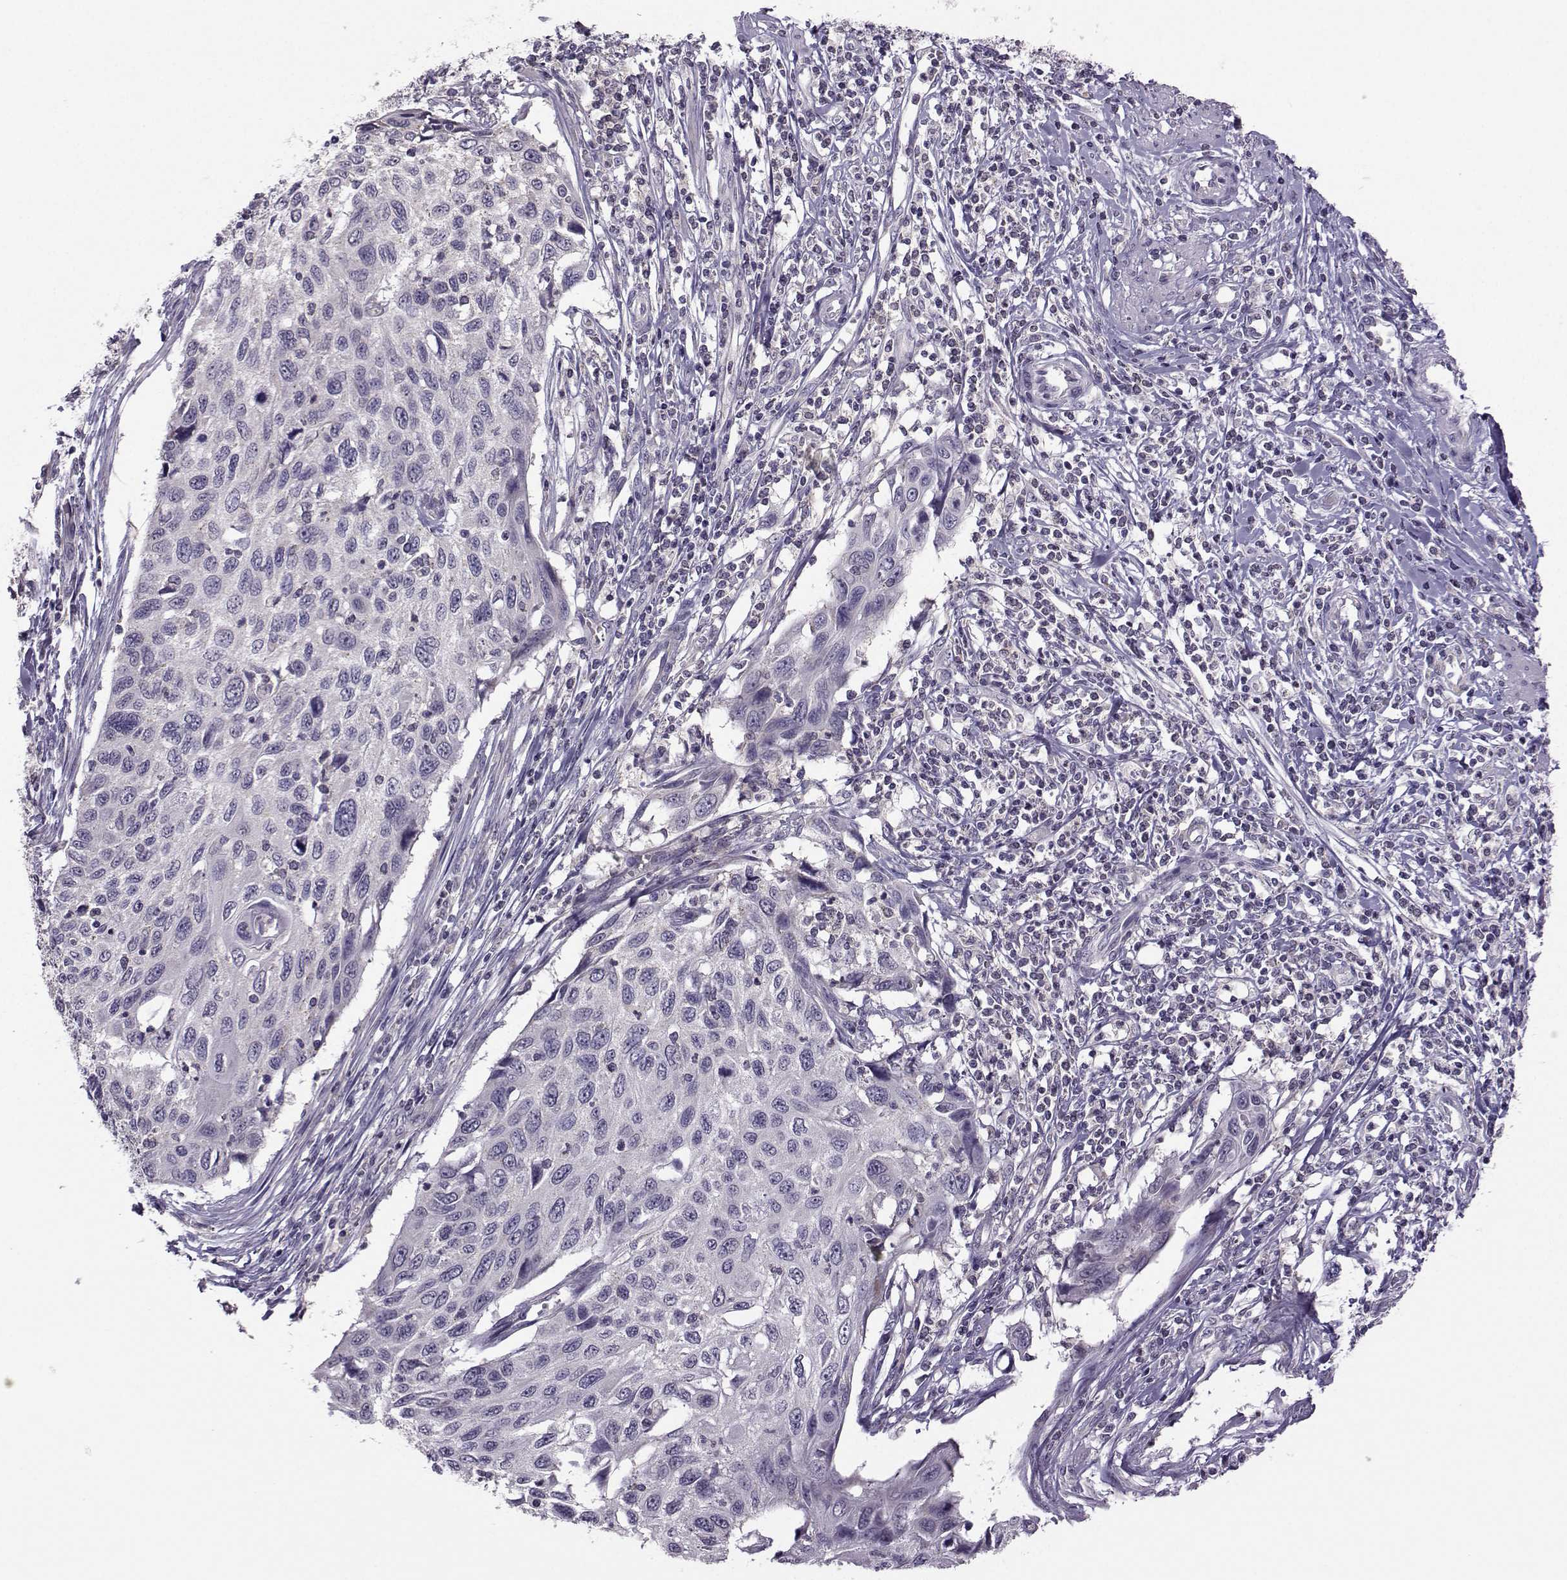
{"staining": {"intensity": "negative", "quantity": "none", "location": "none"}, "tissue": "cervical cancer", "cell_type": "Tumor cells", "image_type": "cancer", "snomed": [{"axis": "morphology", "description": "Squamous cell carcinoma, NOS"}, {"axis": "topography", "description": "Cervix"}], "caption": "Cervical cancer (squamous cell carcinoma) stained for a protein using immunohistochemistry (IHC) reveals no staining tumor cells.", "gene": "FCAMR", "patient": {"sex": "female", "age": 70}}